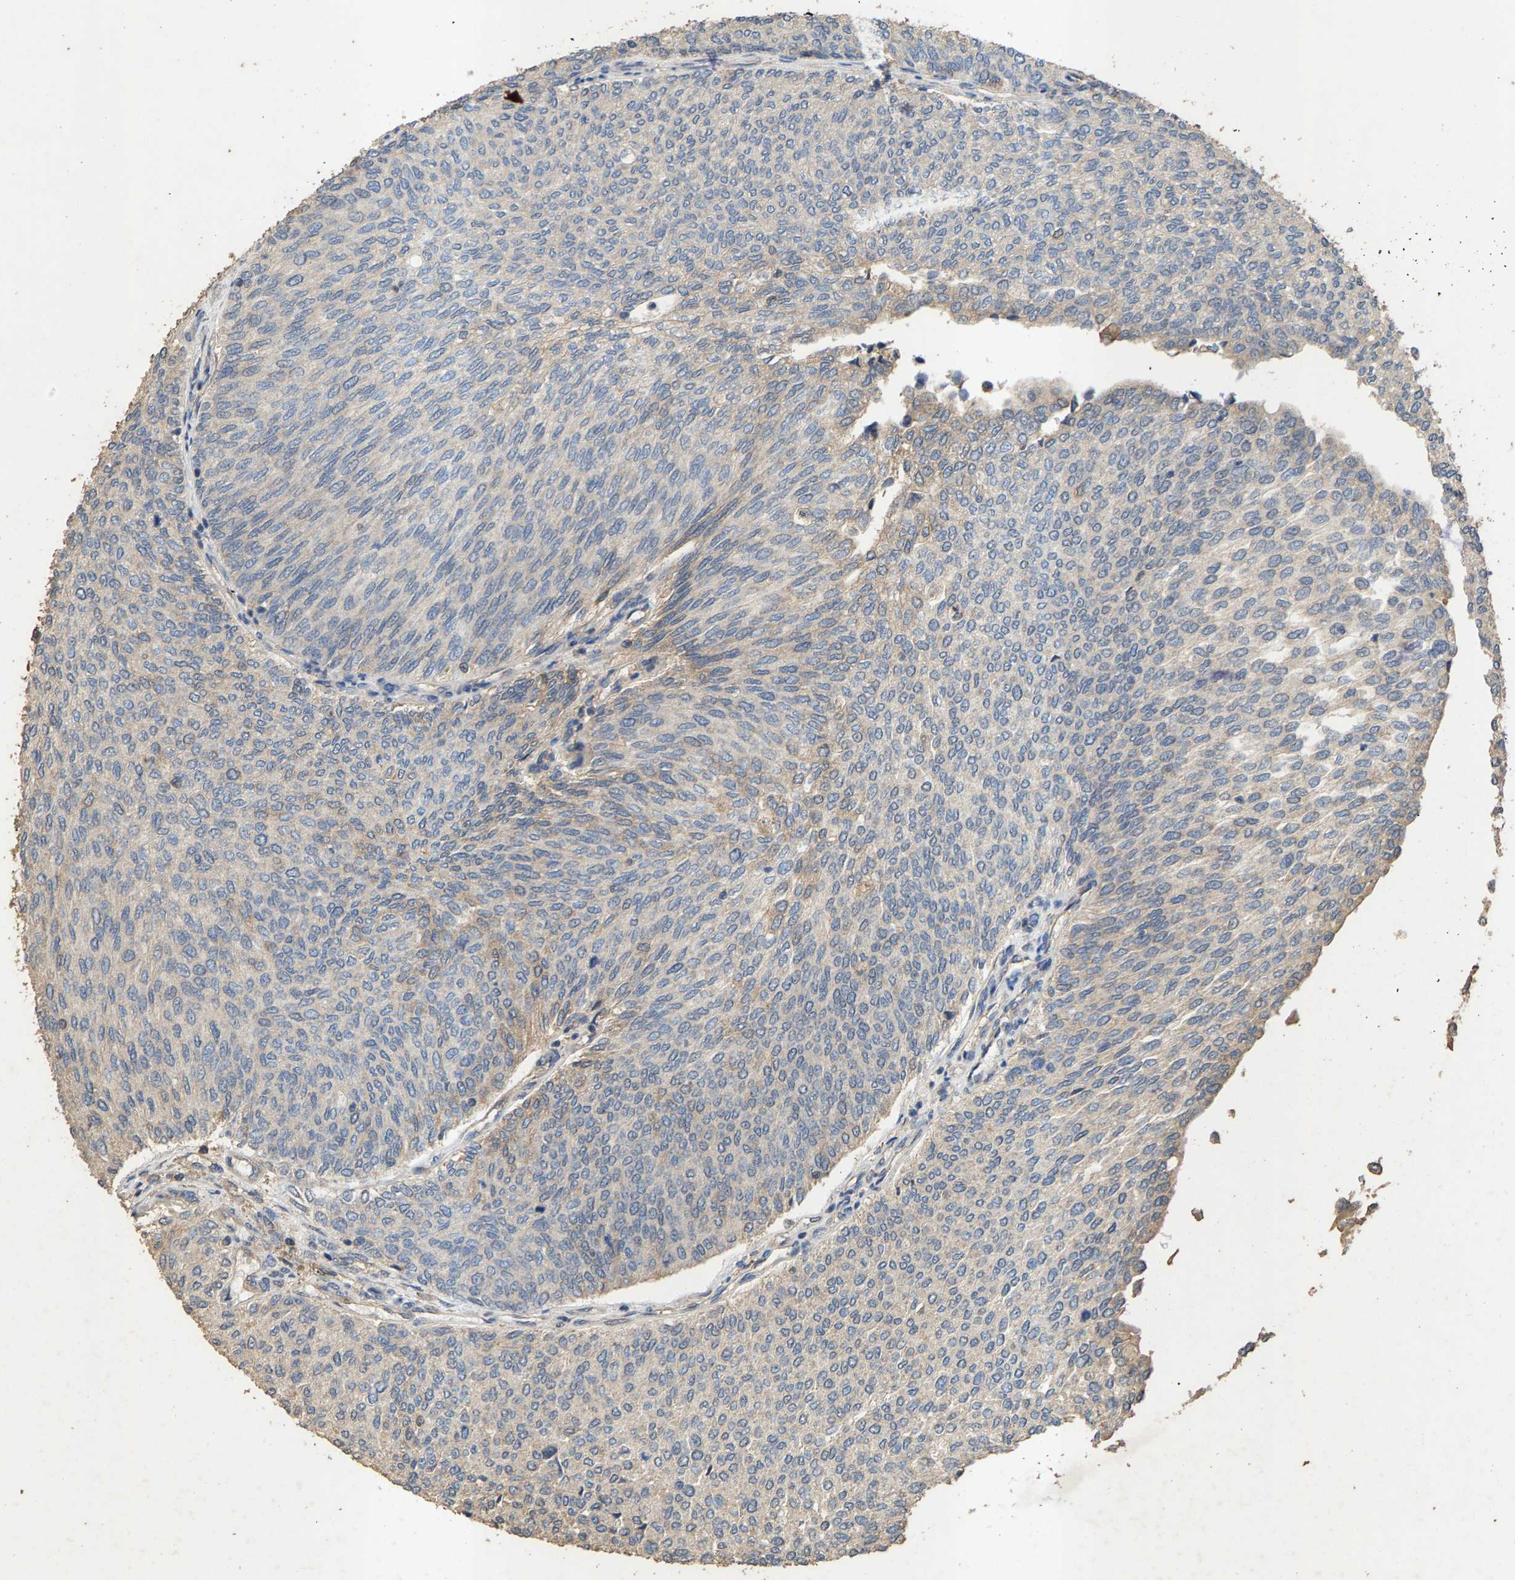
{"staining": {"intensity": "weak", "quantity": "<25%", "location": "cytoplasmic/membranous"}, "tissue": "urothelial cancer", "cell_type": "Tumor cells", "image_type": "cancer", "snomed": [{"axis": "morphology", "description": "Urothelial carcinoma, Low grade"}, {"axis": "topography", "description": "Urinary bladder"}], "caption": "A high-resolution image shows immunohistochemistry (IHC) staining of urothelial carcinoma (low-grade), which reveals no significant expression in tumor cells.", "gene": "HTRA3", "patient": {"sex": "female", "age": 79}}